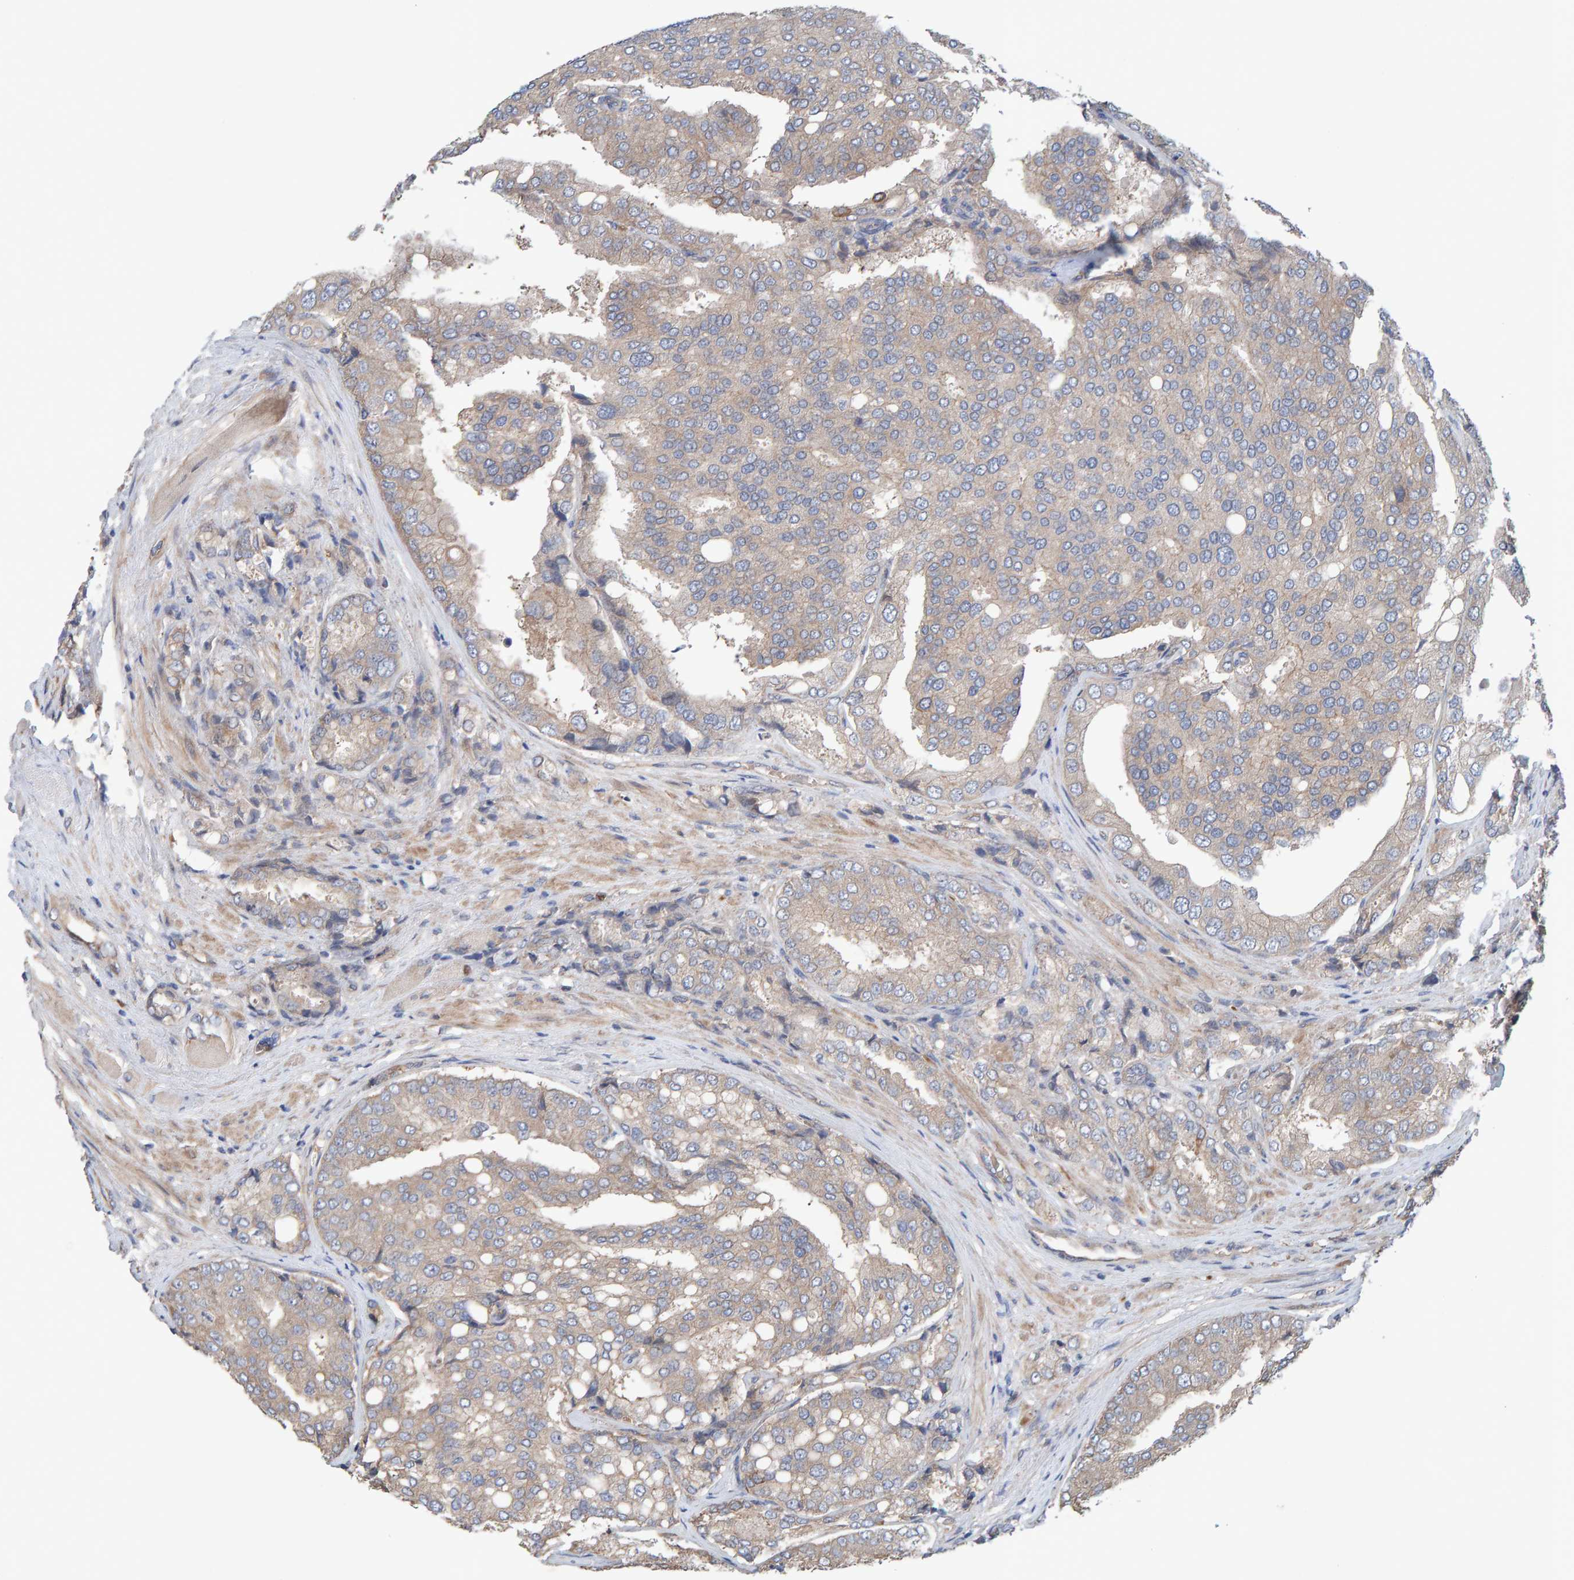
{"staining": {"intensity": "weak", "quantity": "<25%", "location": "cytoplasmic/membranous"}, "tissue": "prostate cancer", "cell_type": "Tumor cells", "image_type": "cancer", "snomed": [{"axis": "morphology", "description": "Adenocarcinoma, High grade"}, {"axis": "topography", "description": "Prostate"}], "caption": "Prostate cancer stained for a protein using immunohistochemistry (IHC) shows no staining tumor cells.", "gene": "LRSAM1", "patient": {"sex": "male", "age": 50}}